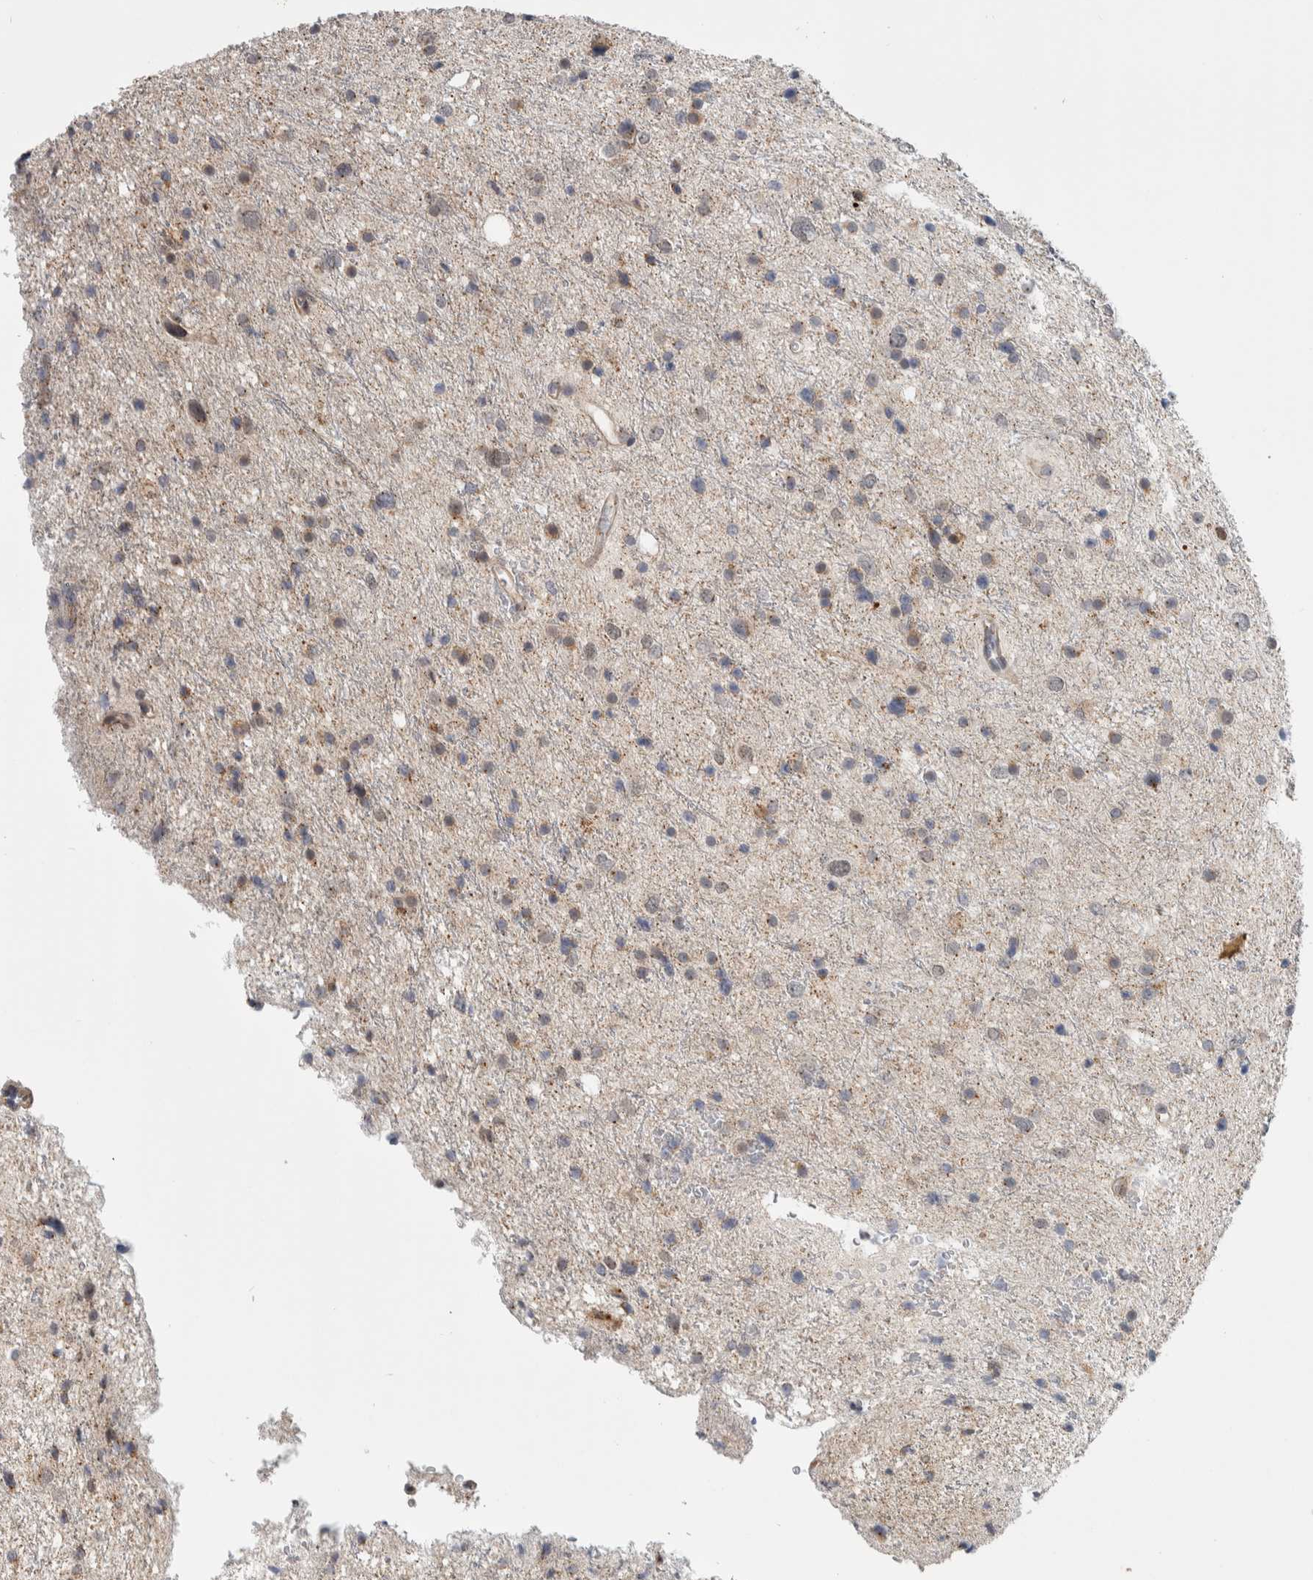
{"staining": {"intensity": "weak", "quantity": ">75%", "location": "cytoplasmic/membranous"}, "tissue": "glioma", "cell_type": "Tumor cells", "image_type": "cancer", "snomed": [{"axis": "morphology", "description": "Glioma, malignant, Low grade"}, {"axis": "topography", "description": "Brain"}], "caption": "This photomicrograph exhibits IHC staining of glioma, with low weak cytoplasmic/membranous positivity in about >75% of tumor cells.", "gene": "MSL1", "patient": {"sex": "female", "age": 37}}